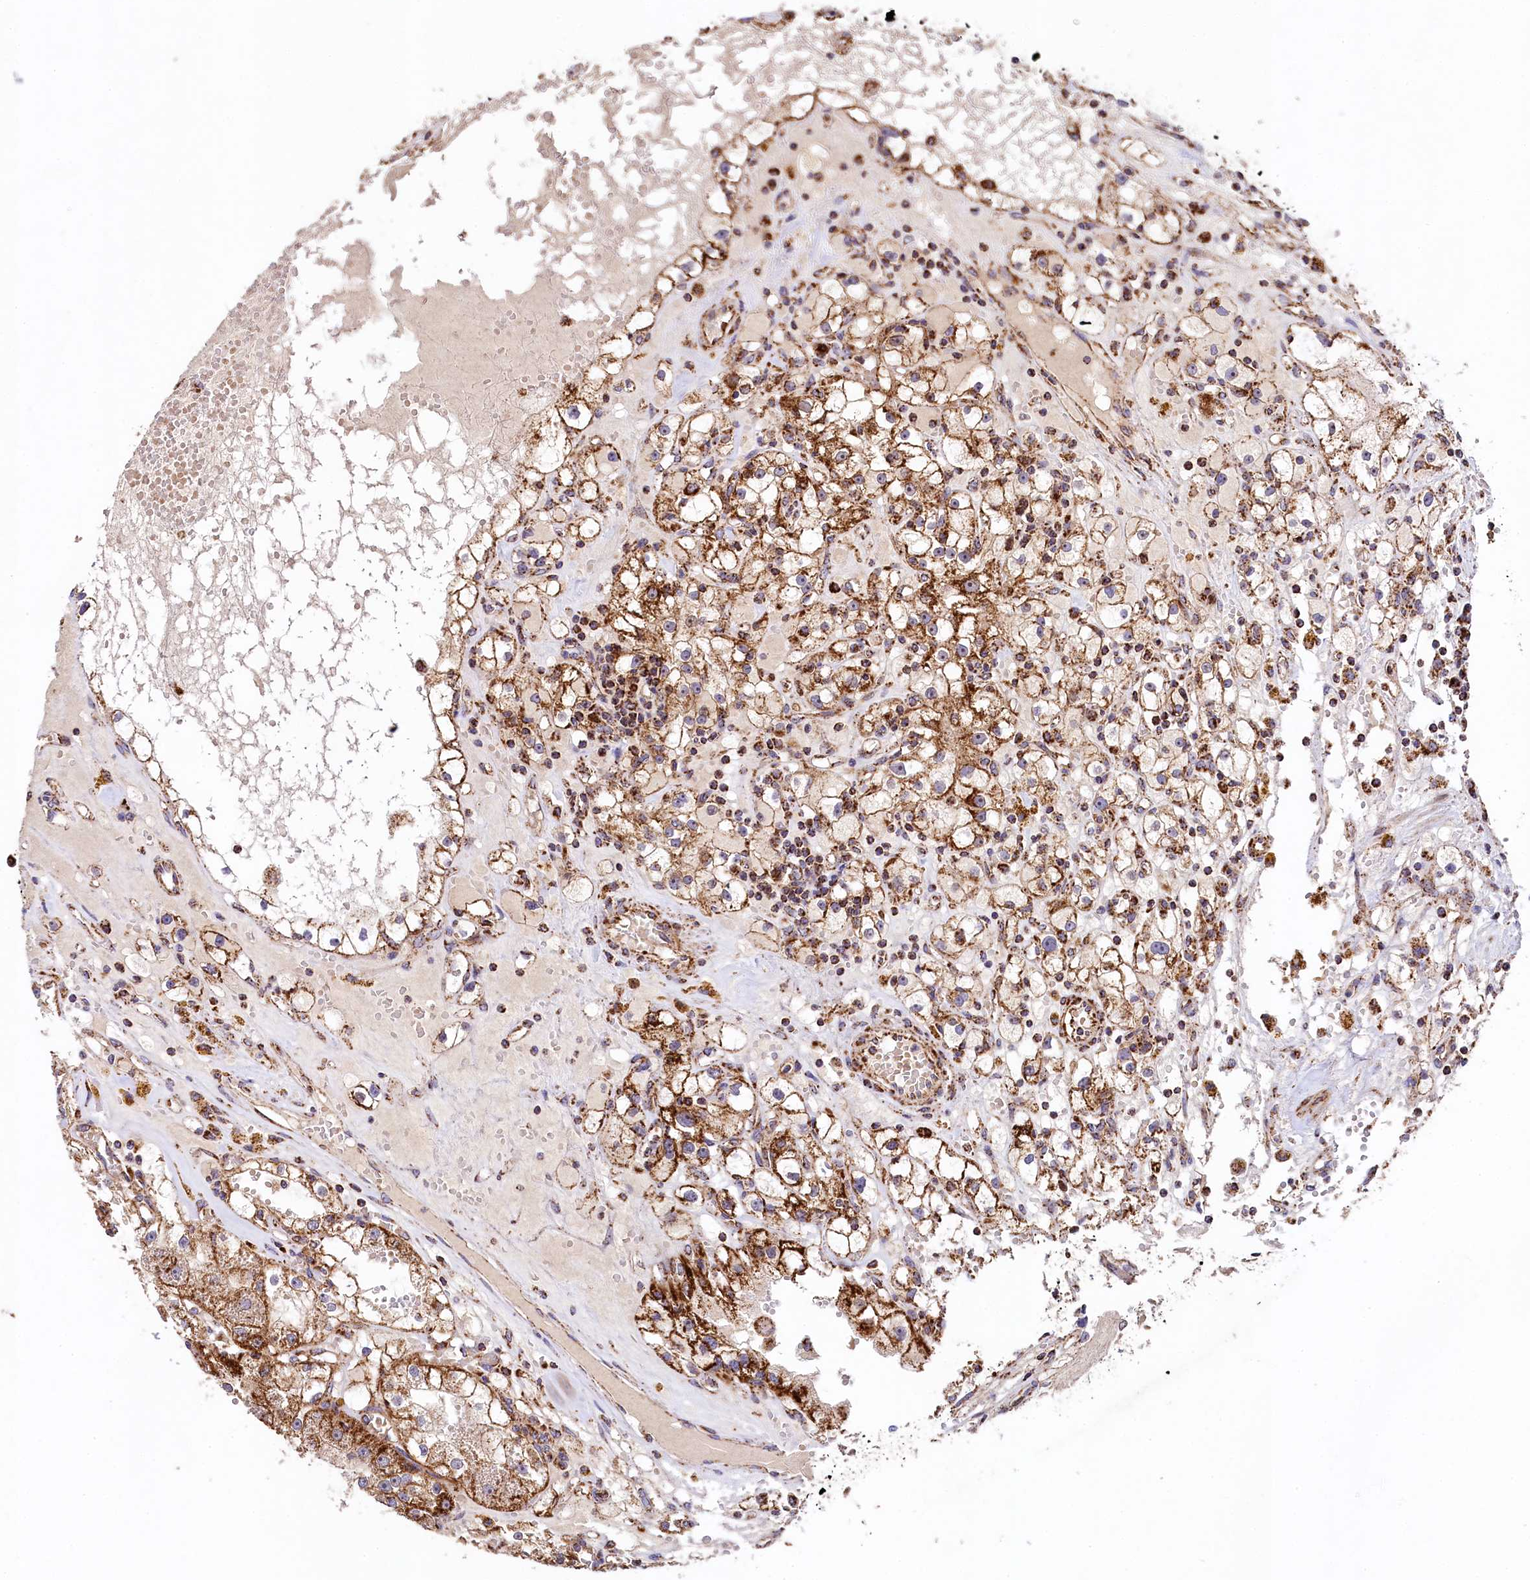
{"staining": {"intensity": "strong", "quantity": ">75%", "location": "cytoplasmic/membranous"}, "tissue": "renal cancer", "cell_type": "Tumor cells", "image_type": "cancer", "snomed": [{"axis": "morphology", "description": "Adenocarcinoma, NOS"}, {"axis": "topography", "description": "Kidney"}], "caption": "Protein staining of renal adenocarcinoma tissue exhibits strong cytoplasmic/membranous positivity in about >75% of tumor cells.", "gene": "CLYBL", "patient": {"sex": "male", "age": 56}}